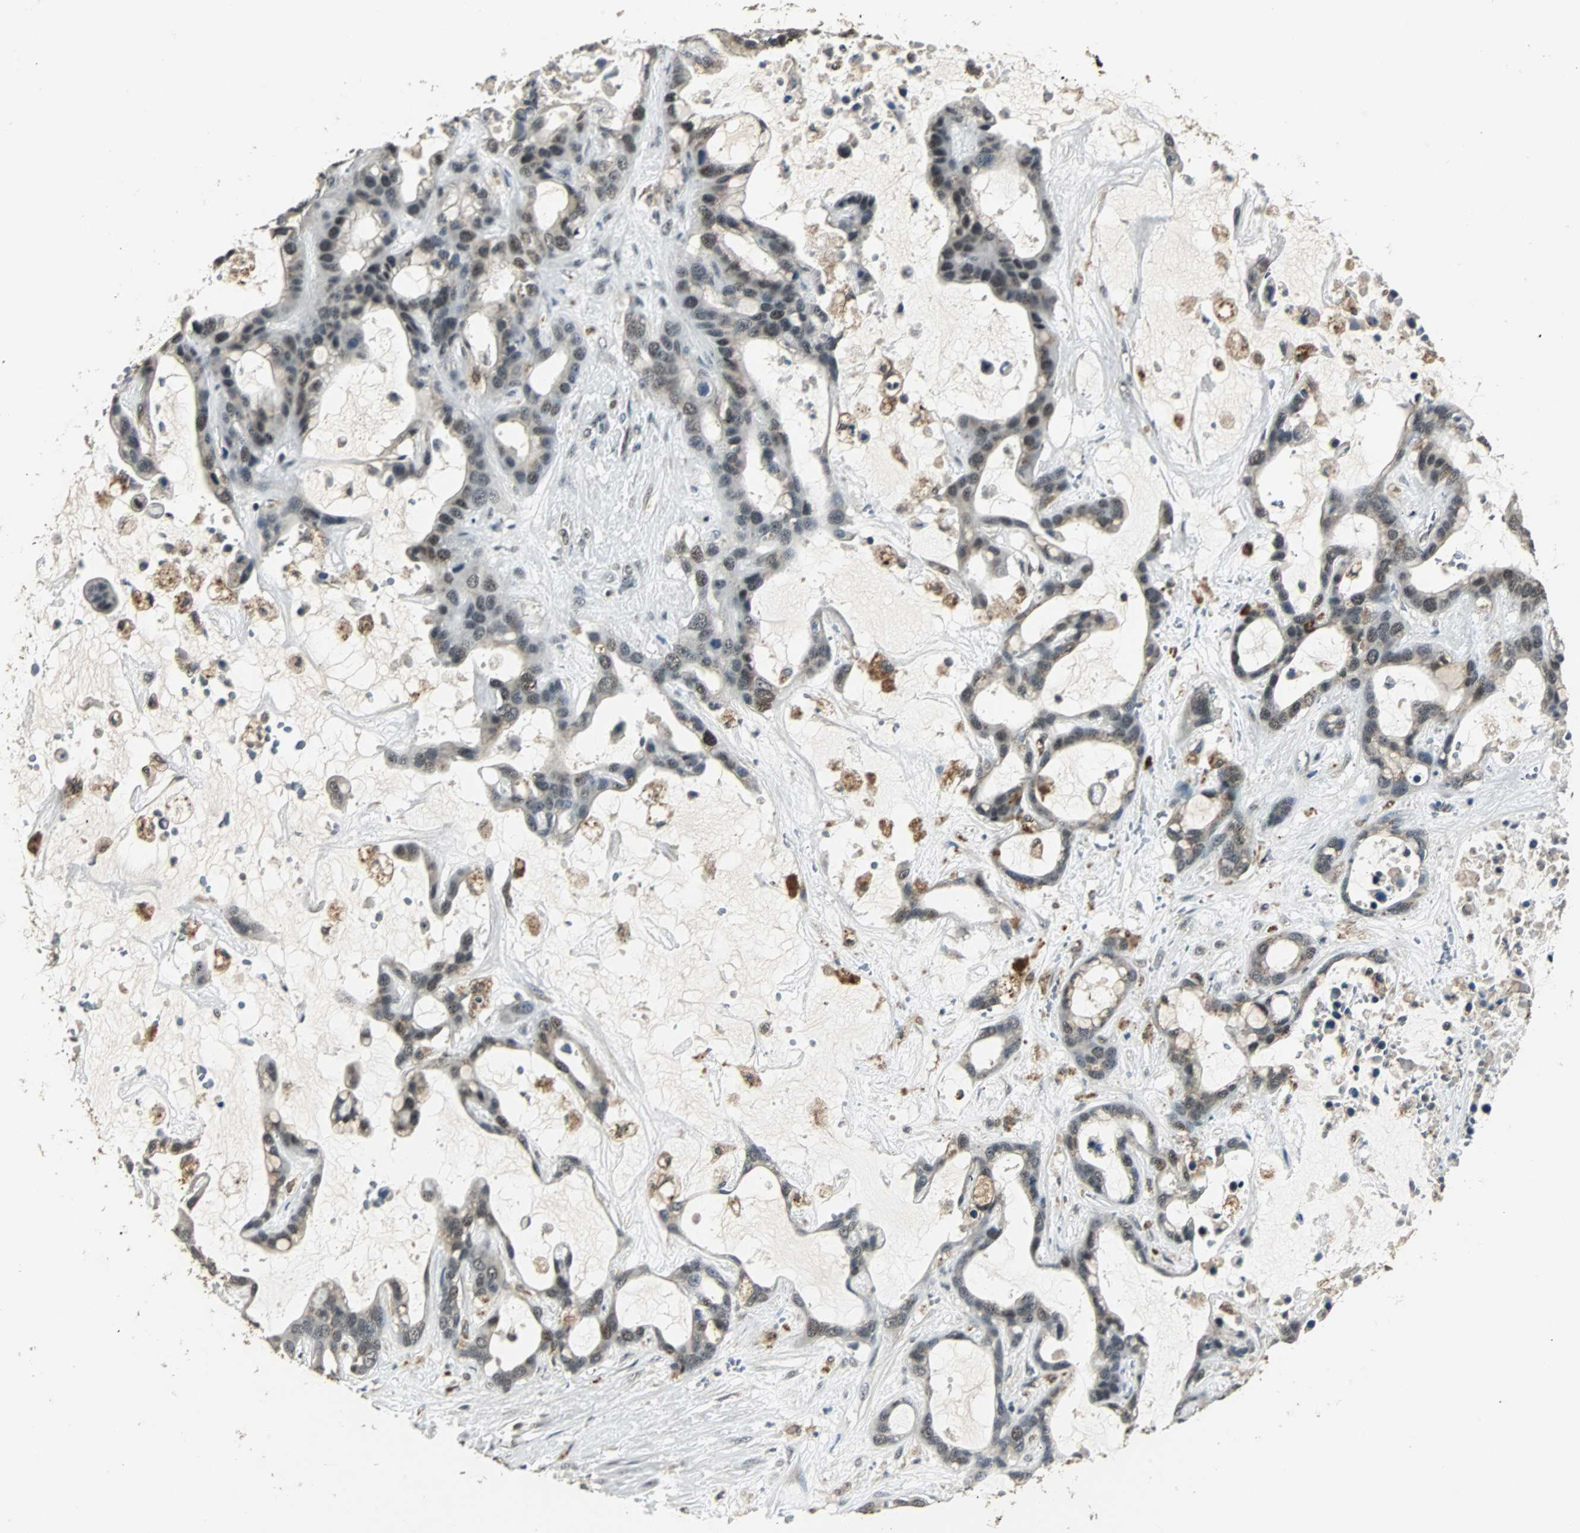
{"staining": {"intensity": "moderate", "quantity": ">75%", "location": "nuclear"}, "tissue": "liver cancer", "cell_type": "Tumor cells", "image_type": "cancer", "snomed": [{"axis": "morphology", "description": "Cholangiocarcinoma"}, {"axis": "topography", "description": "Liver"}], "caption": "Immunohistochemical staining of human liver cancer (cholangiocarcinoma) displays medium levels of moderate nuclear staining in approximately >75% of tumor cells.", "gene": "MED4", "patient": {"sex": "female", "age": 65}}